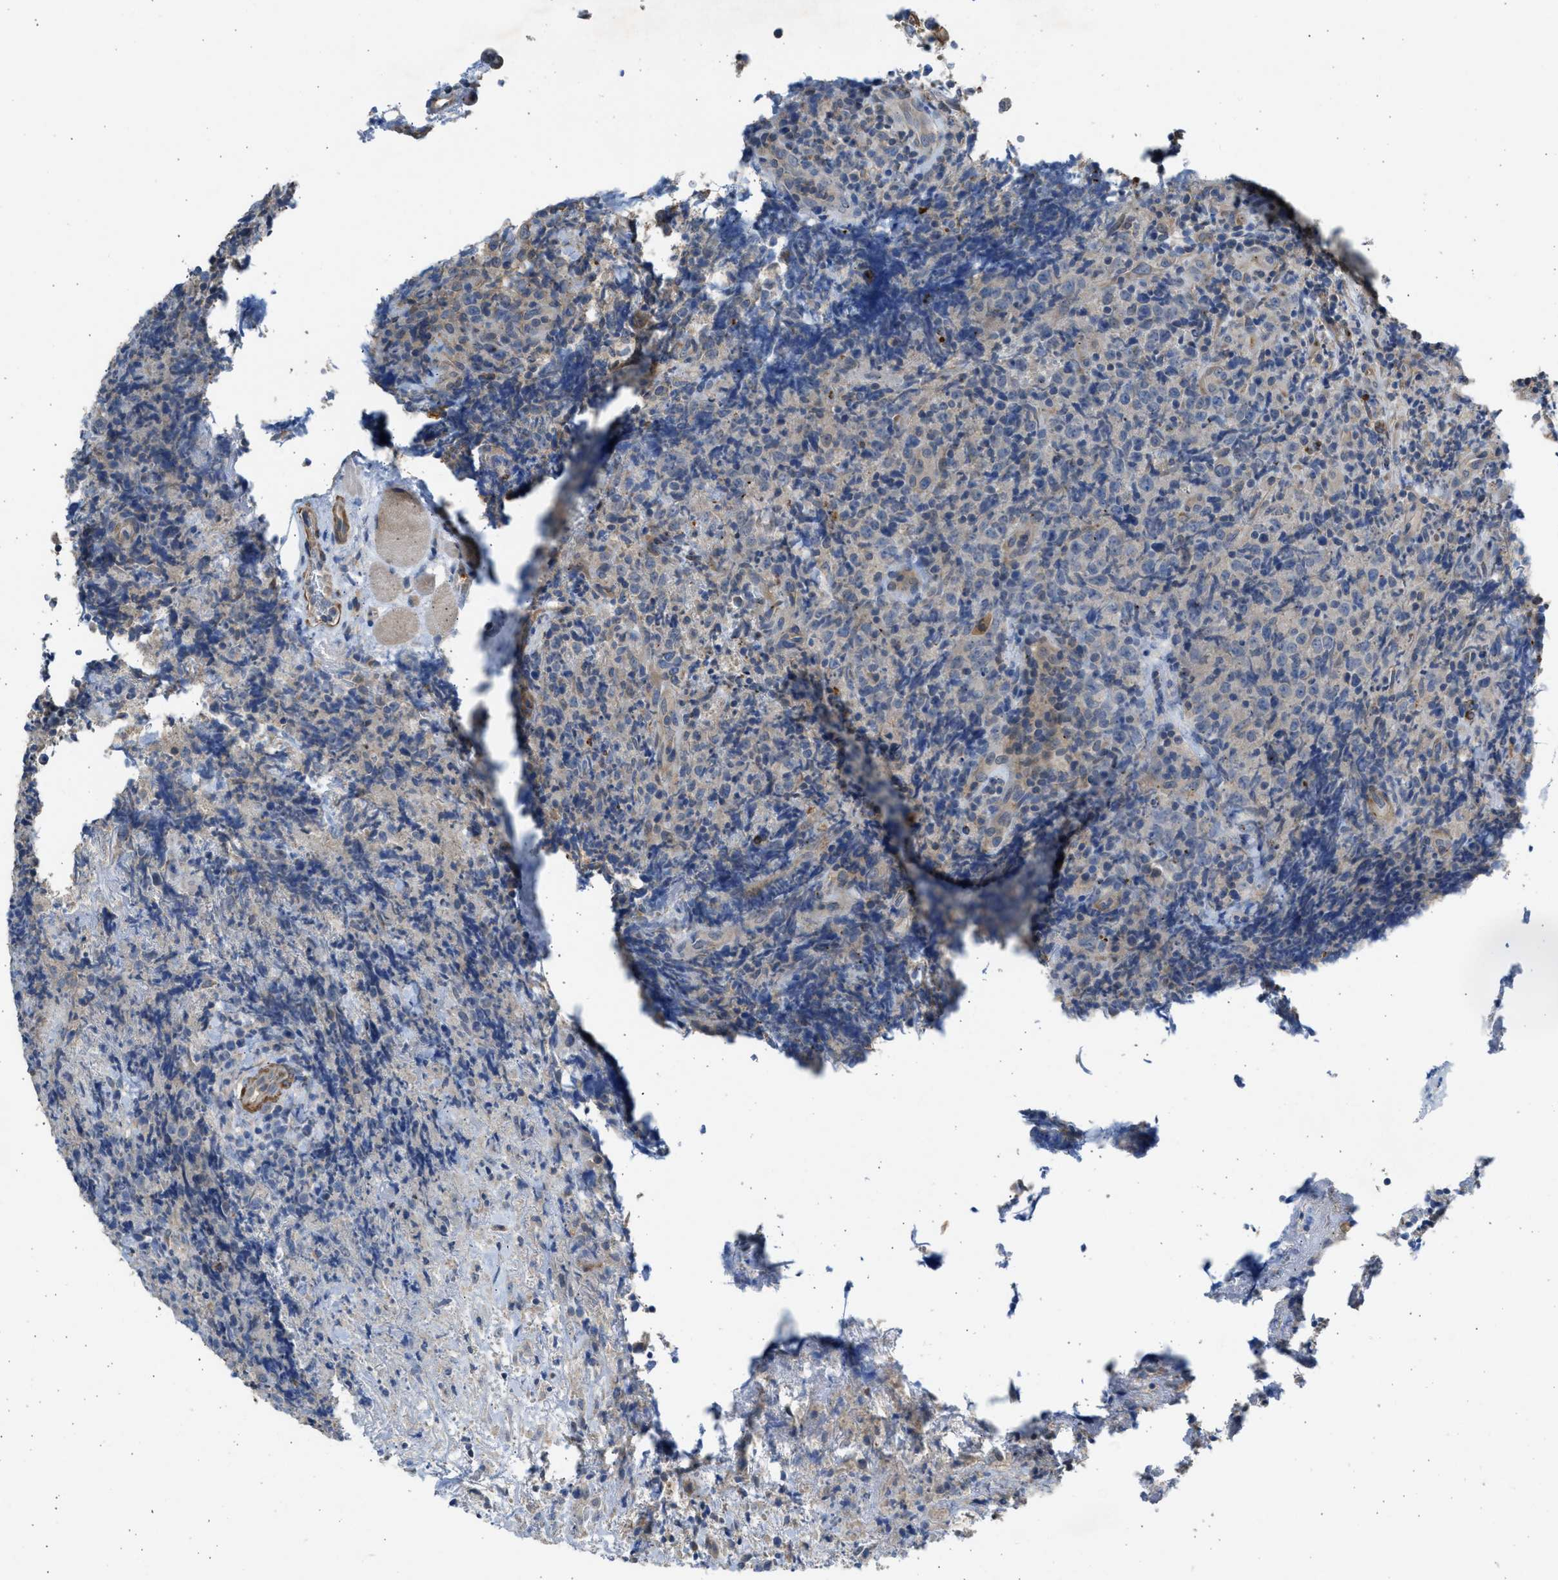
{"staining": {"intensity": "negative", "quantity": "none", "location": "none"}, "tissue": "lymphoma", "cell_type": "Tumor cells", "image_type": "cancer", "snomed": [{"axis": "morphology", "description": "Malignant lymphoma, non-Hodgkin's type, High grade"}, {"axis": "topography", "description": "Tonsil"}], "caption": "High magnification brightfield microscopy of high-grade malignant lymphoma, non-Hodgkin's type stained with DAB (3,3'-diaminobenzidine) (brown) and counterstained with hematoxylin (blue): tumor cells show no significant positivity.", "gene": "PCNX3", "patient": {"sex": "female", "age": 36}}